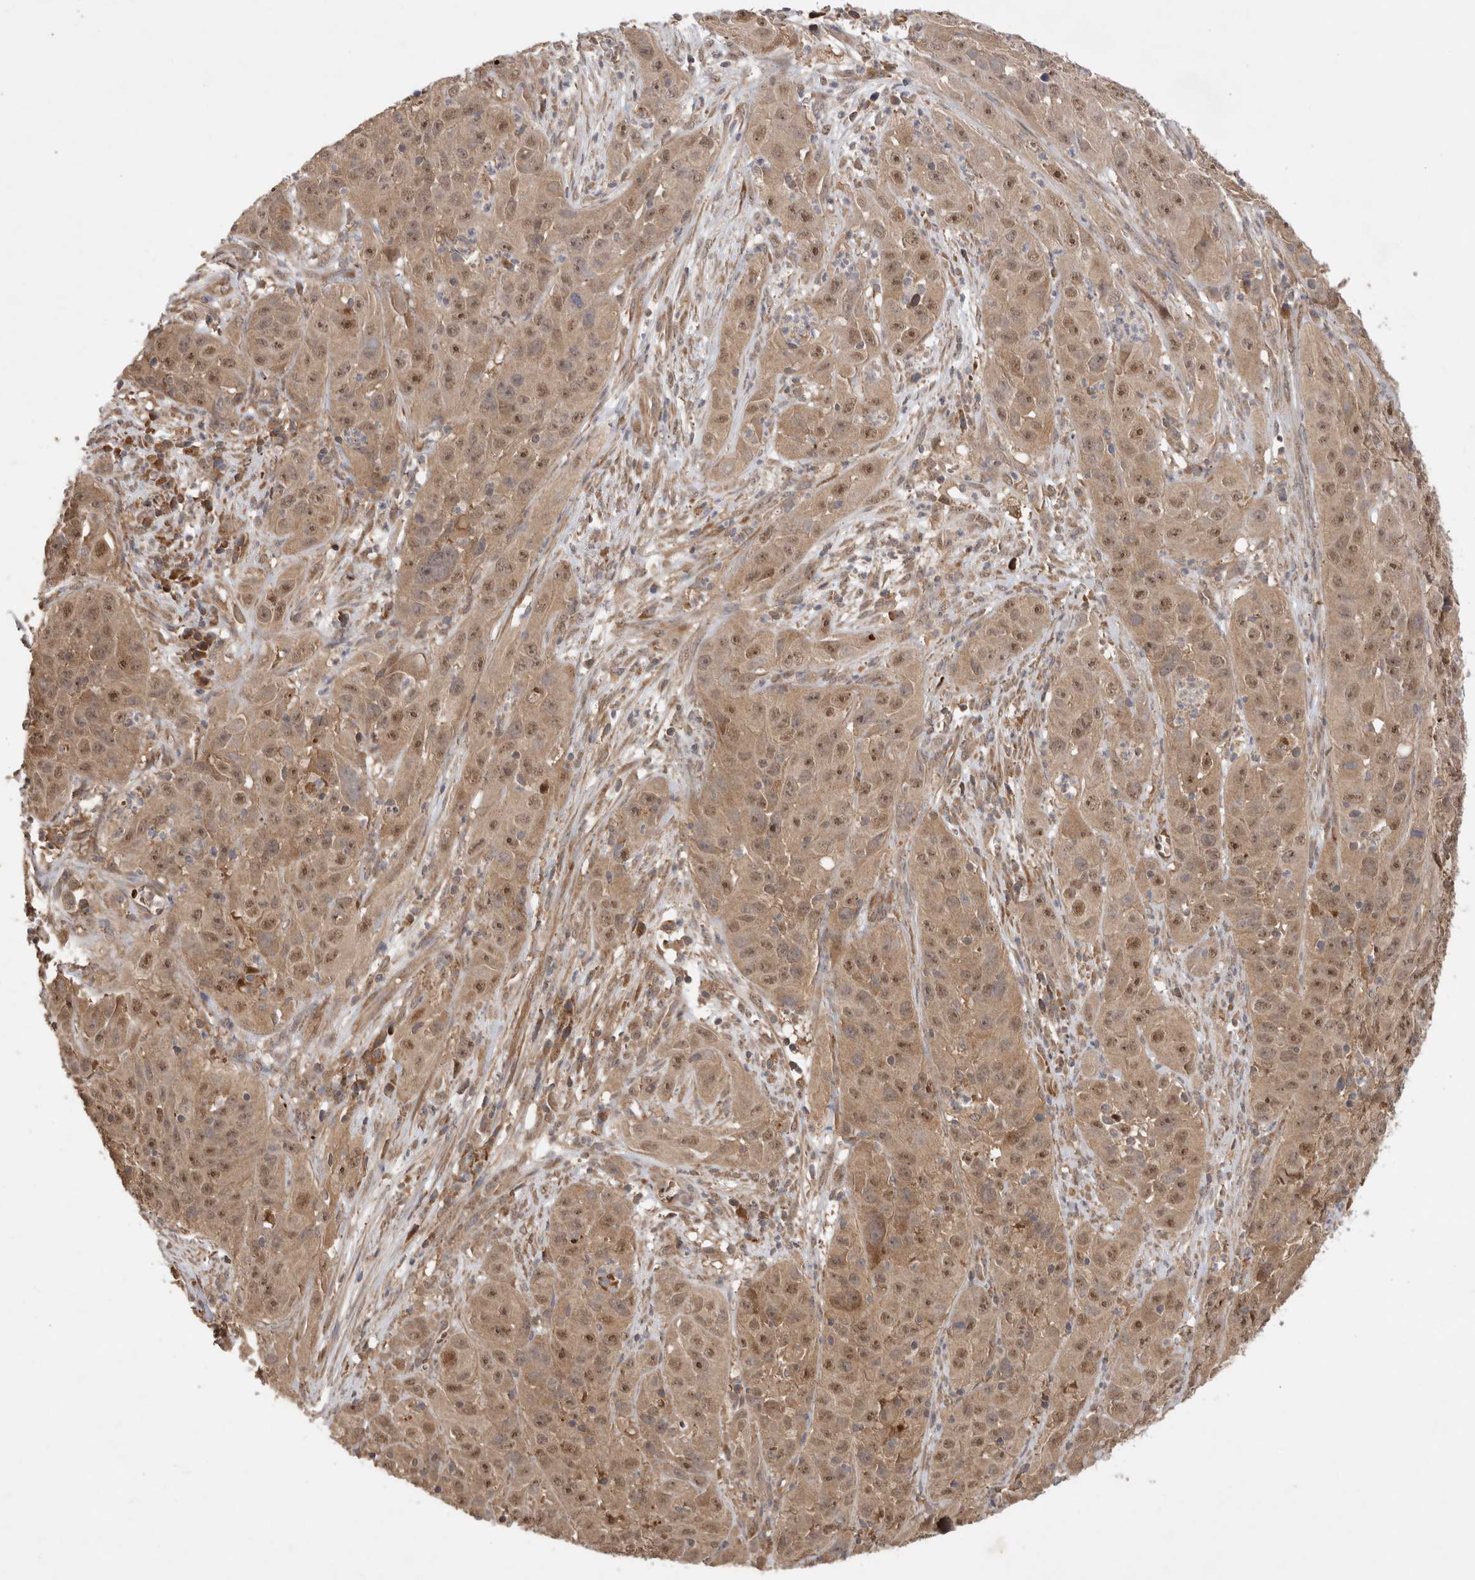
{"staining": {"intensity": "moderate", "quantity": ">75%", "location": "cytoplasmic/membranous,nuclear"}, "tissue": "cervical cancer", "cell_type": "Tumor cells", "image_type": "cancer", "snomed": [{"axis": "morphology", "description": "Squamous cell carcinoma, NOS"}, {"axis": "topography", "description": "Cervix"}], "caption": "This histopathology image demonstrates cervical cancer stained with IHC to label a protein in brown. The cytoplasmic/membranous and nuclear of tumor cells show moderate positivity for the protein. Nuclei are counter-stained blue.", "gene": "FAM221A", "patient": {"sex": "female", "age": 32}}